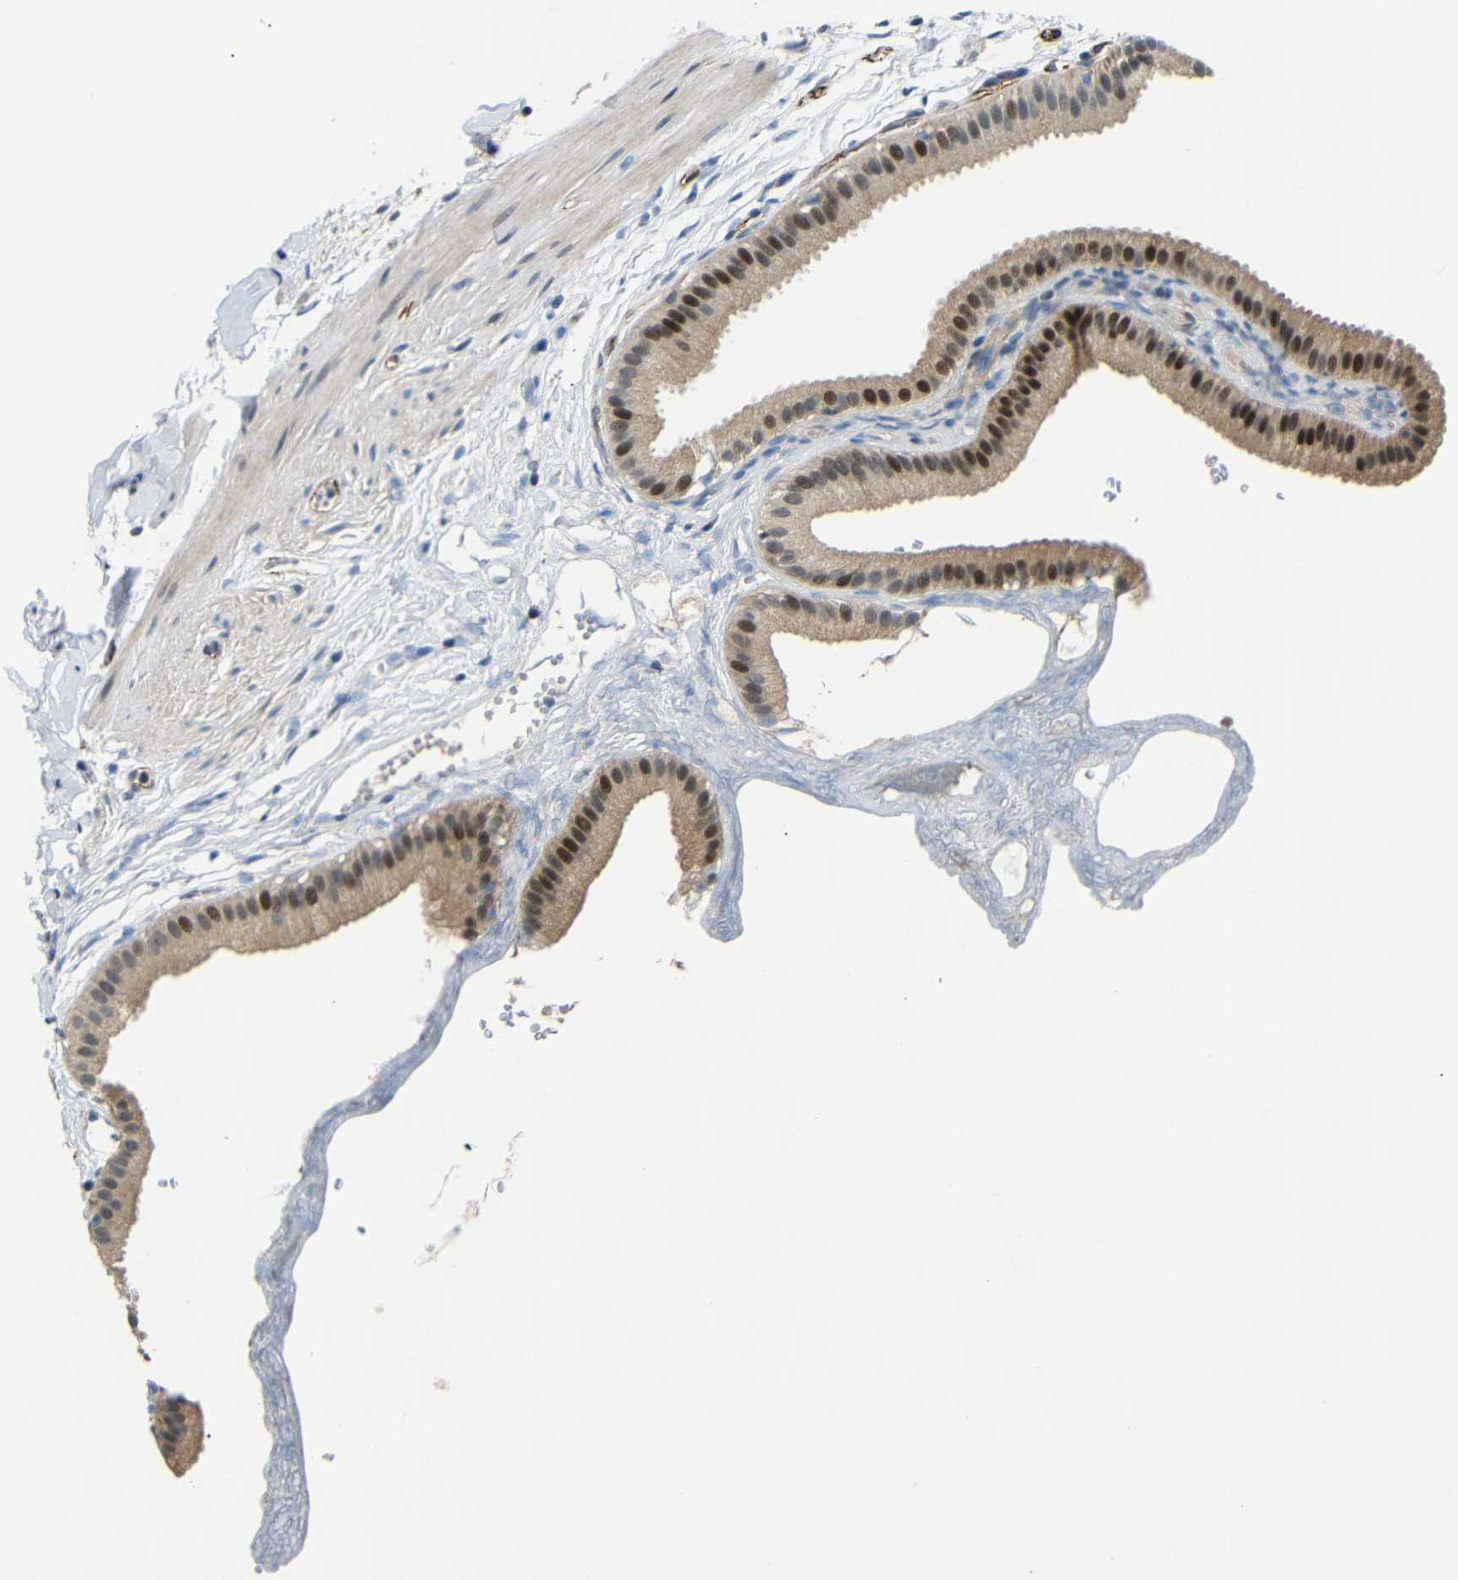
{"staining": {"intensity": "moderate", "quantity": ">75%", "location": "cytoplasmic/membranous,nuclear"}, "tissue": "gallbladder", "cell_type": "Glandular cells", "image_type": "normal", "snomed": [{"axis": "morphology", "description": "Normal tissue, NOS"}, {"axis": "topography", "description": "Gallbladder"}], "caption": "Gallbladder stained with a brown dye reveals moderate cytoplasmic/membranous,nuclear positive expression in approximately >75% of glandular cells.", "gene": "SYDE1", "patient": {"sex": "female", "age": 64}}